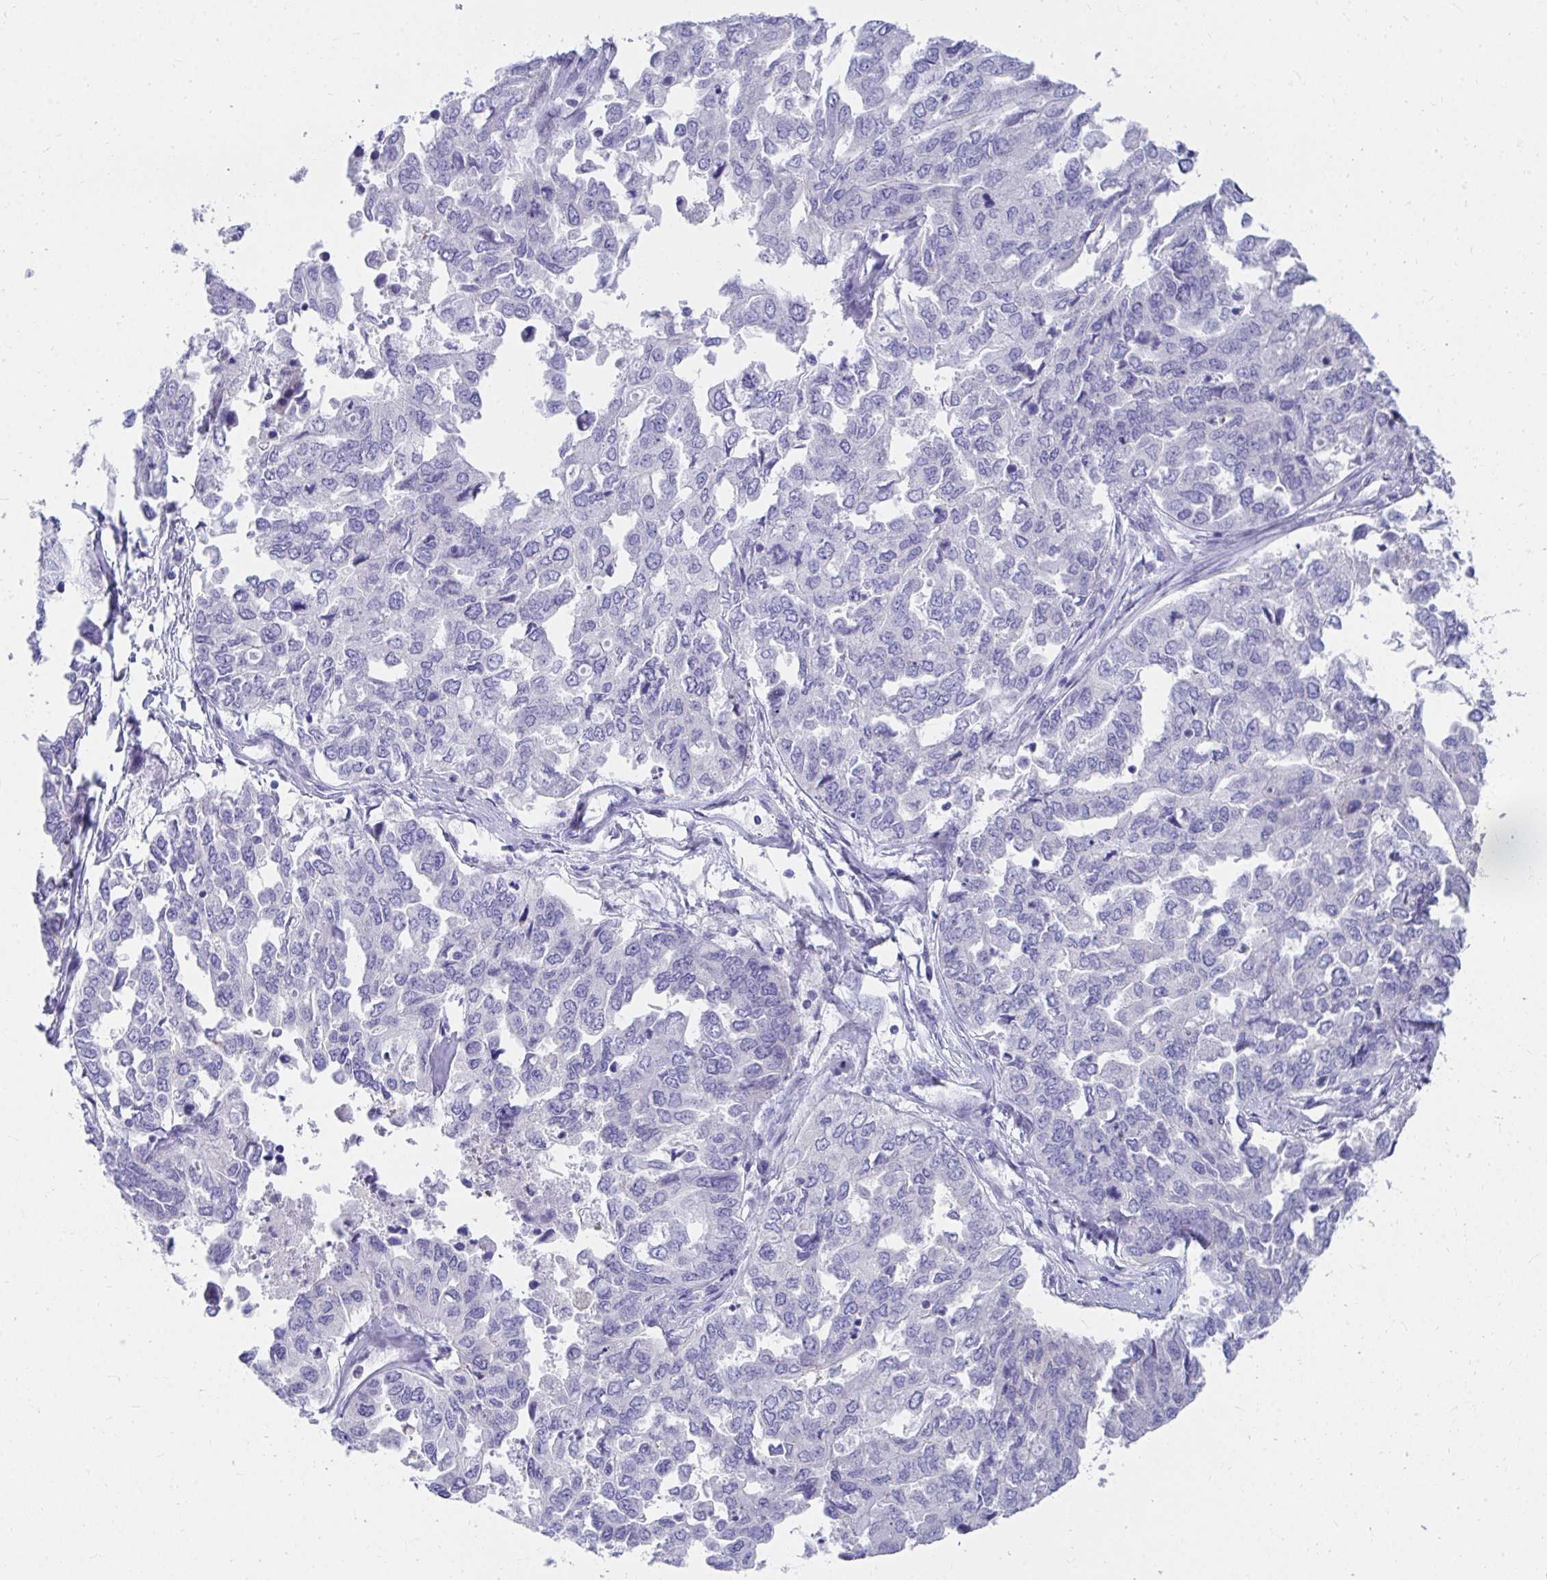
{"staining": {"intensity": "negative", "quantity": "none", "location": "none"}, "tissue": "ovarian cancer", "cell_type": "Tumor cells", "image_type": "cancer", "snomed": [{"axis": "morphology", "description": "Cystadenocarcinoma, serous, NOS"}, {"axis": "topography", "description": "Ovary"}], "caption": "Immunohistochemical staining of human ovarian serous cystadenocarcinoma exhibits no significant expression in tumor cells.", "gene": "C19orf81", "patient": {"sex": "female", "age": 53}}